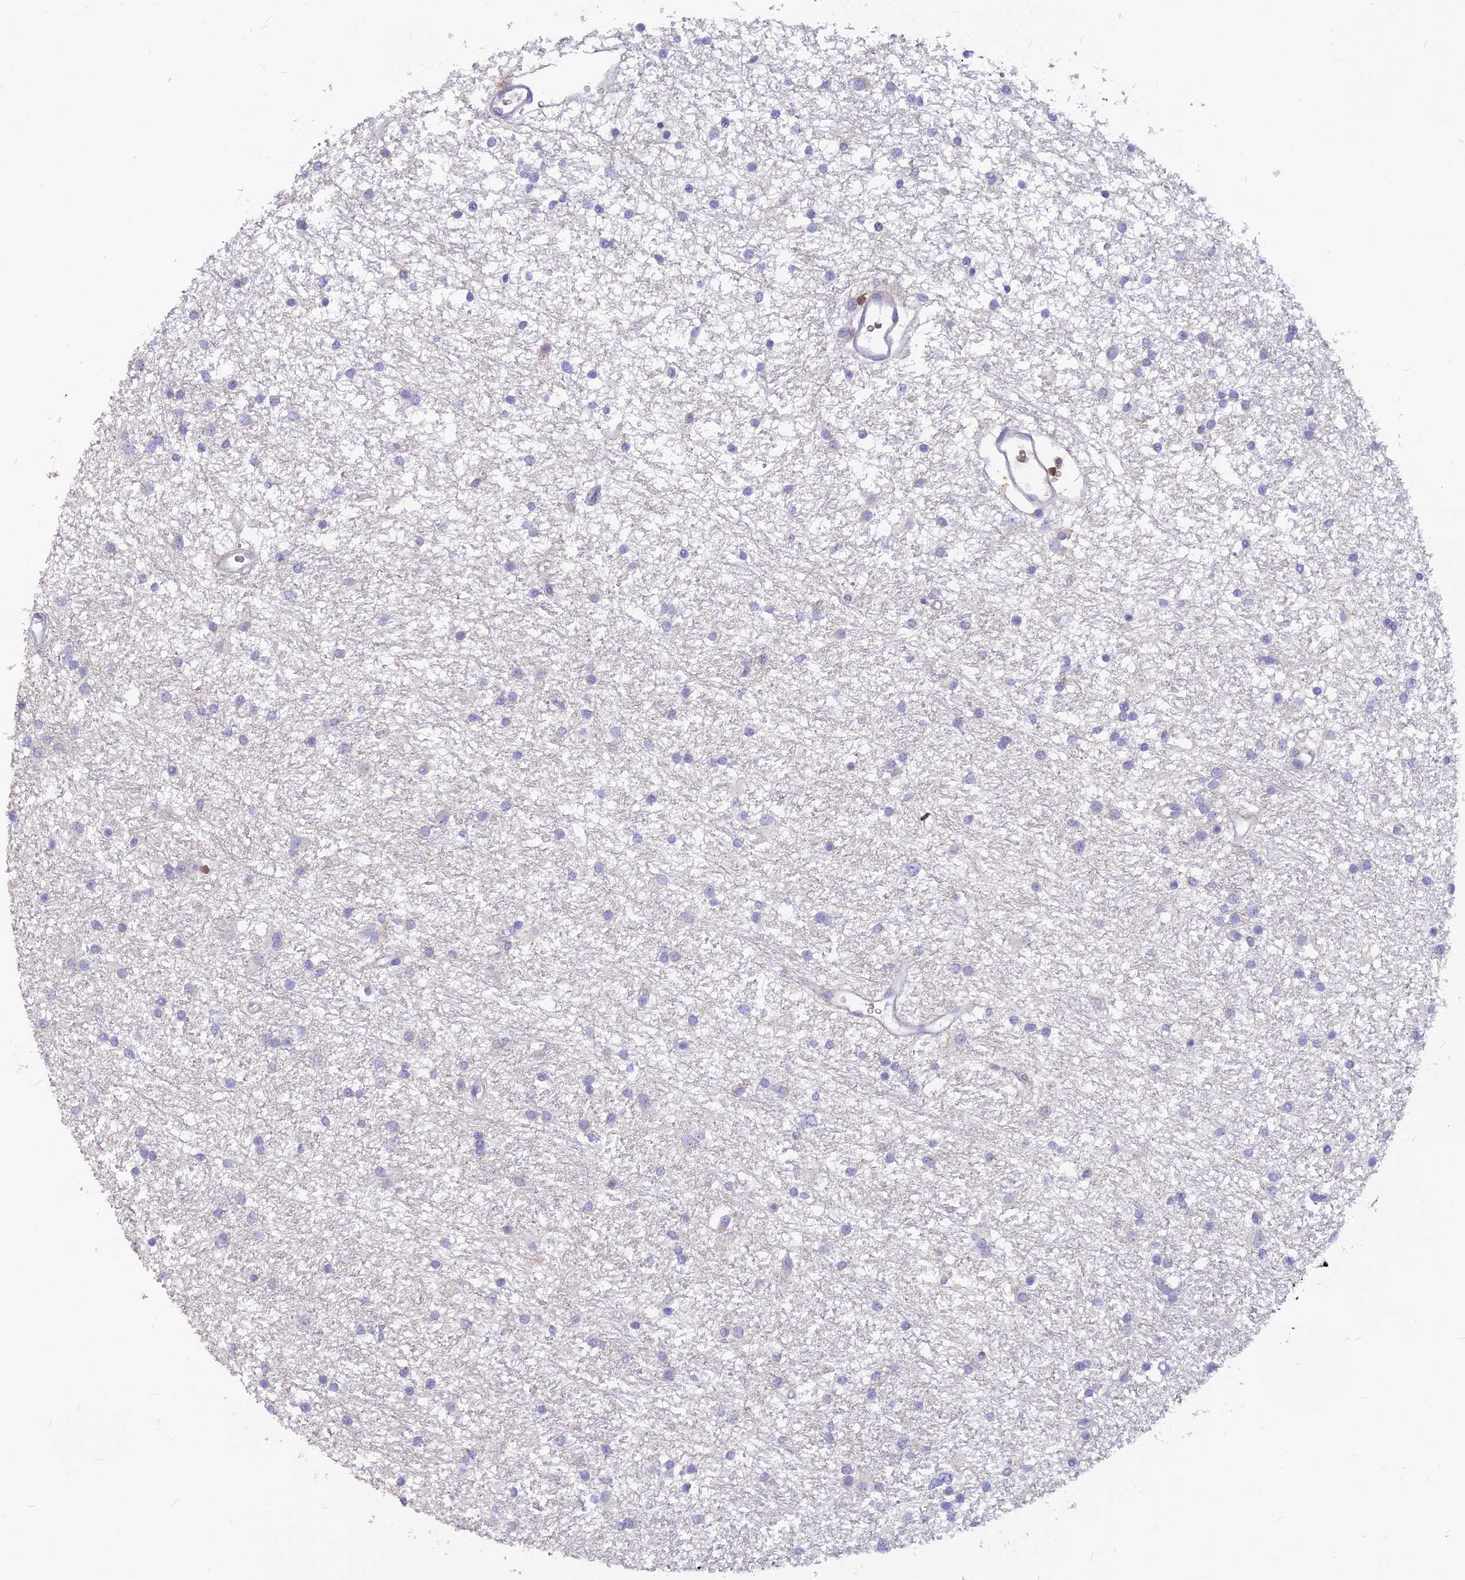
{"staining": {"intensity": "negative", "quantity": "none", "location": "none"}, "tissue": "glioma", "cell_type": "Tumor cells", "image_type": "cancer", "snomed": [{"axis": "morphology", "description": "Glioma, malignant, High grade"}, {"axis": "topography", "description": "Brain"}], "caption": "Tumor cells show no significant expression in glioma.", "gene": "DENND2D", "patient": {"sex": "male", "age": 77}}